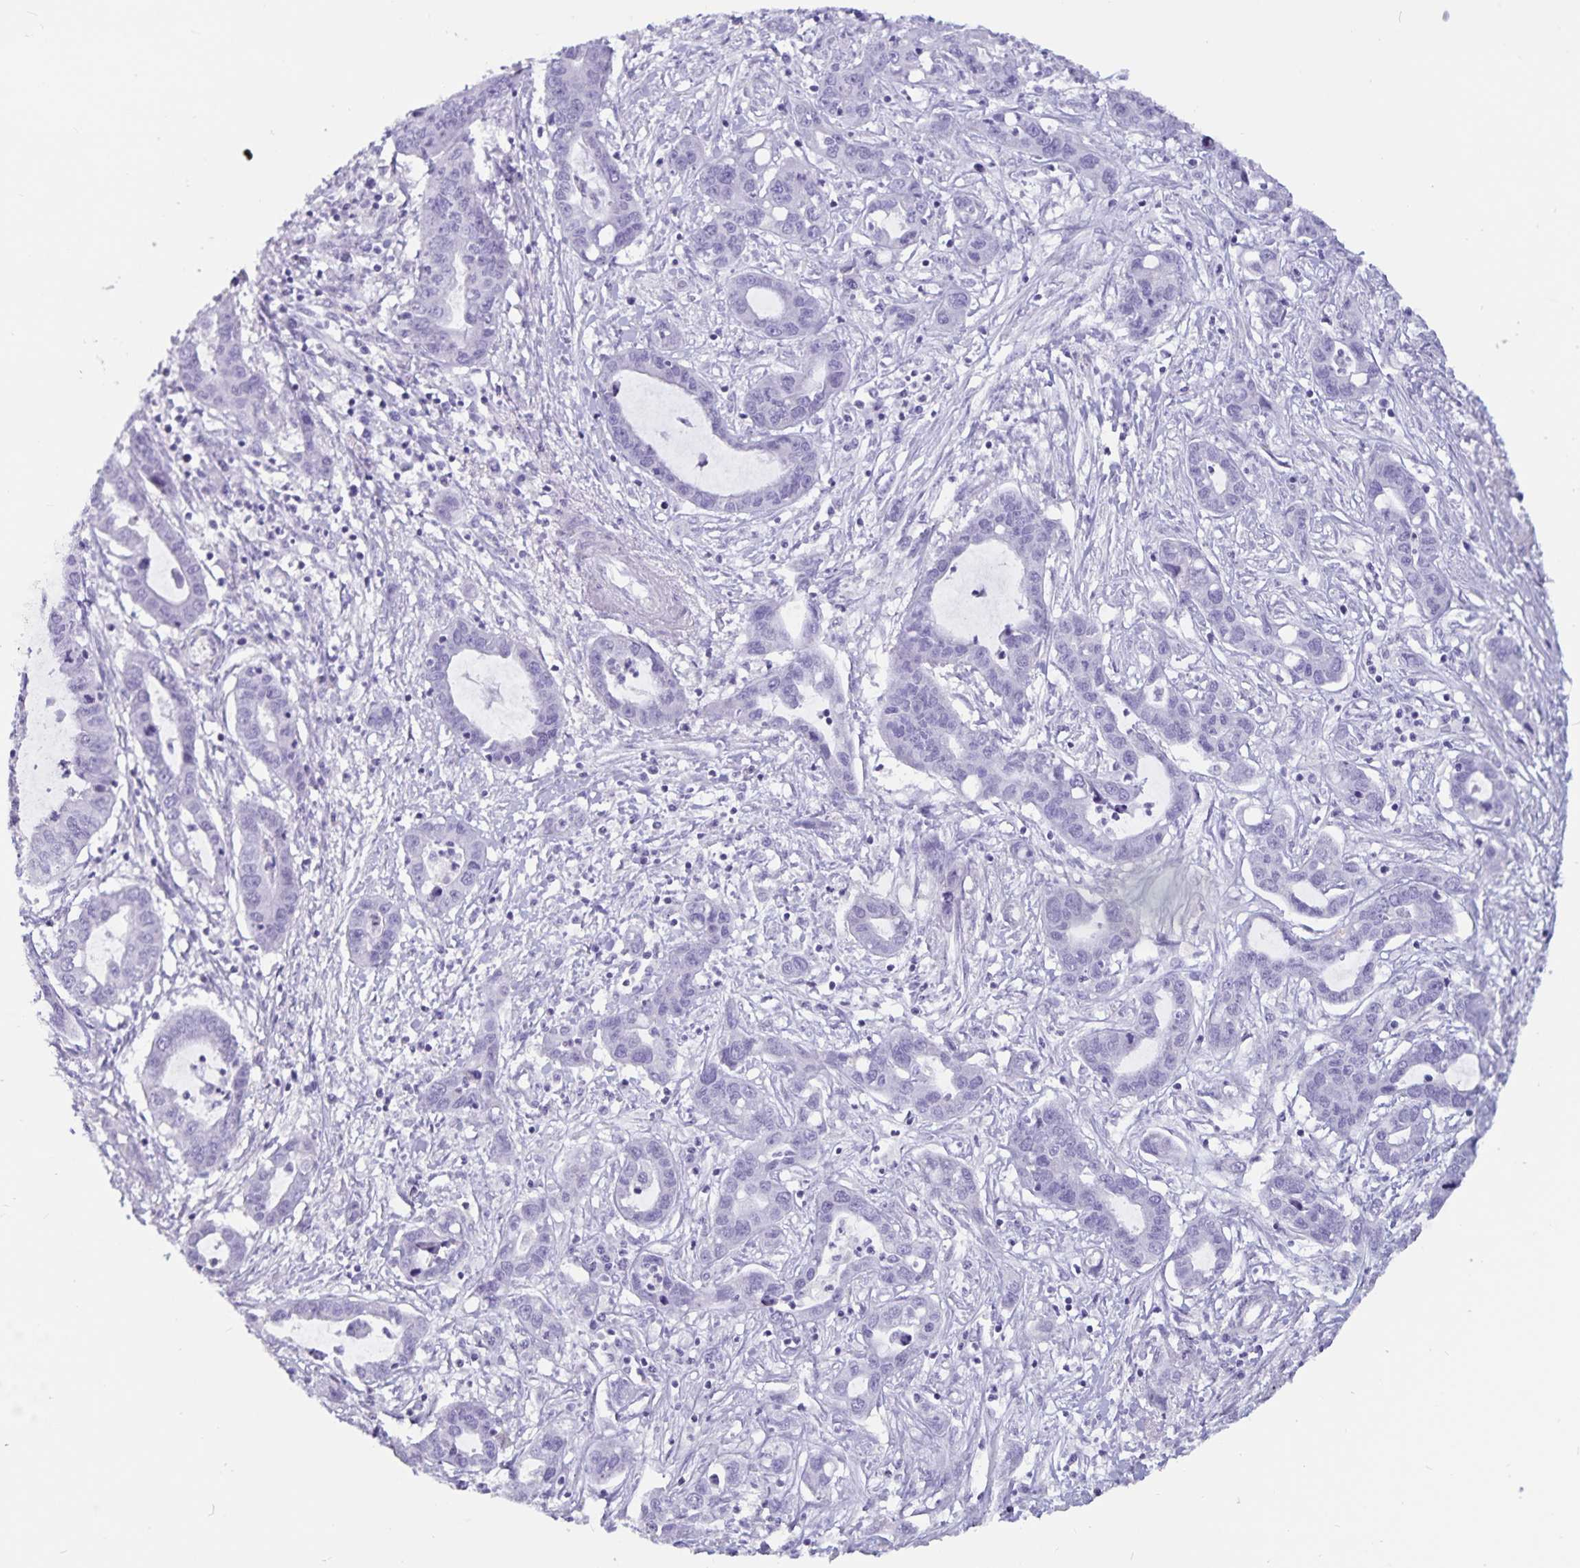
{"staining": {"intensity": "negative", "quantity": "none", "location": "none"}, "tissue": "liver cancer", "cell_type": "Tumor cells", "image_type": "cancer", "snomed": [{"axis": "morphology", "description": "Cholangiocarcinoma"}, {"axis": "topography", "description": "Liver"}], "caption": "Tumor cells are negative for protein expression in human liver cancer.", "gene": "GPR137", "patient": {"sex": "male", "age": 58}}